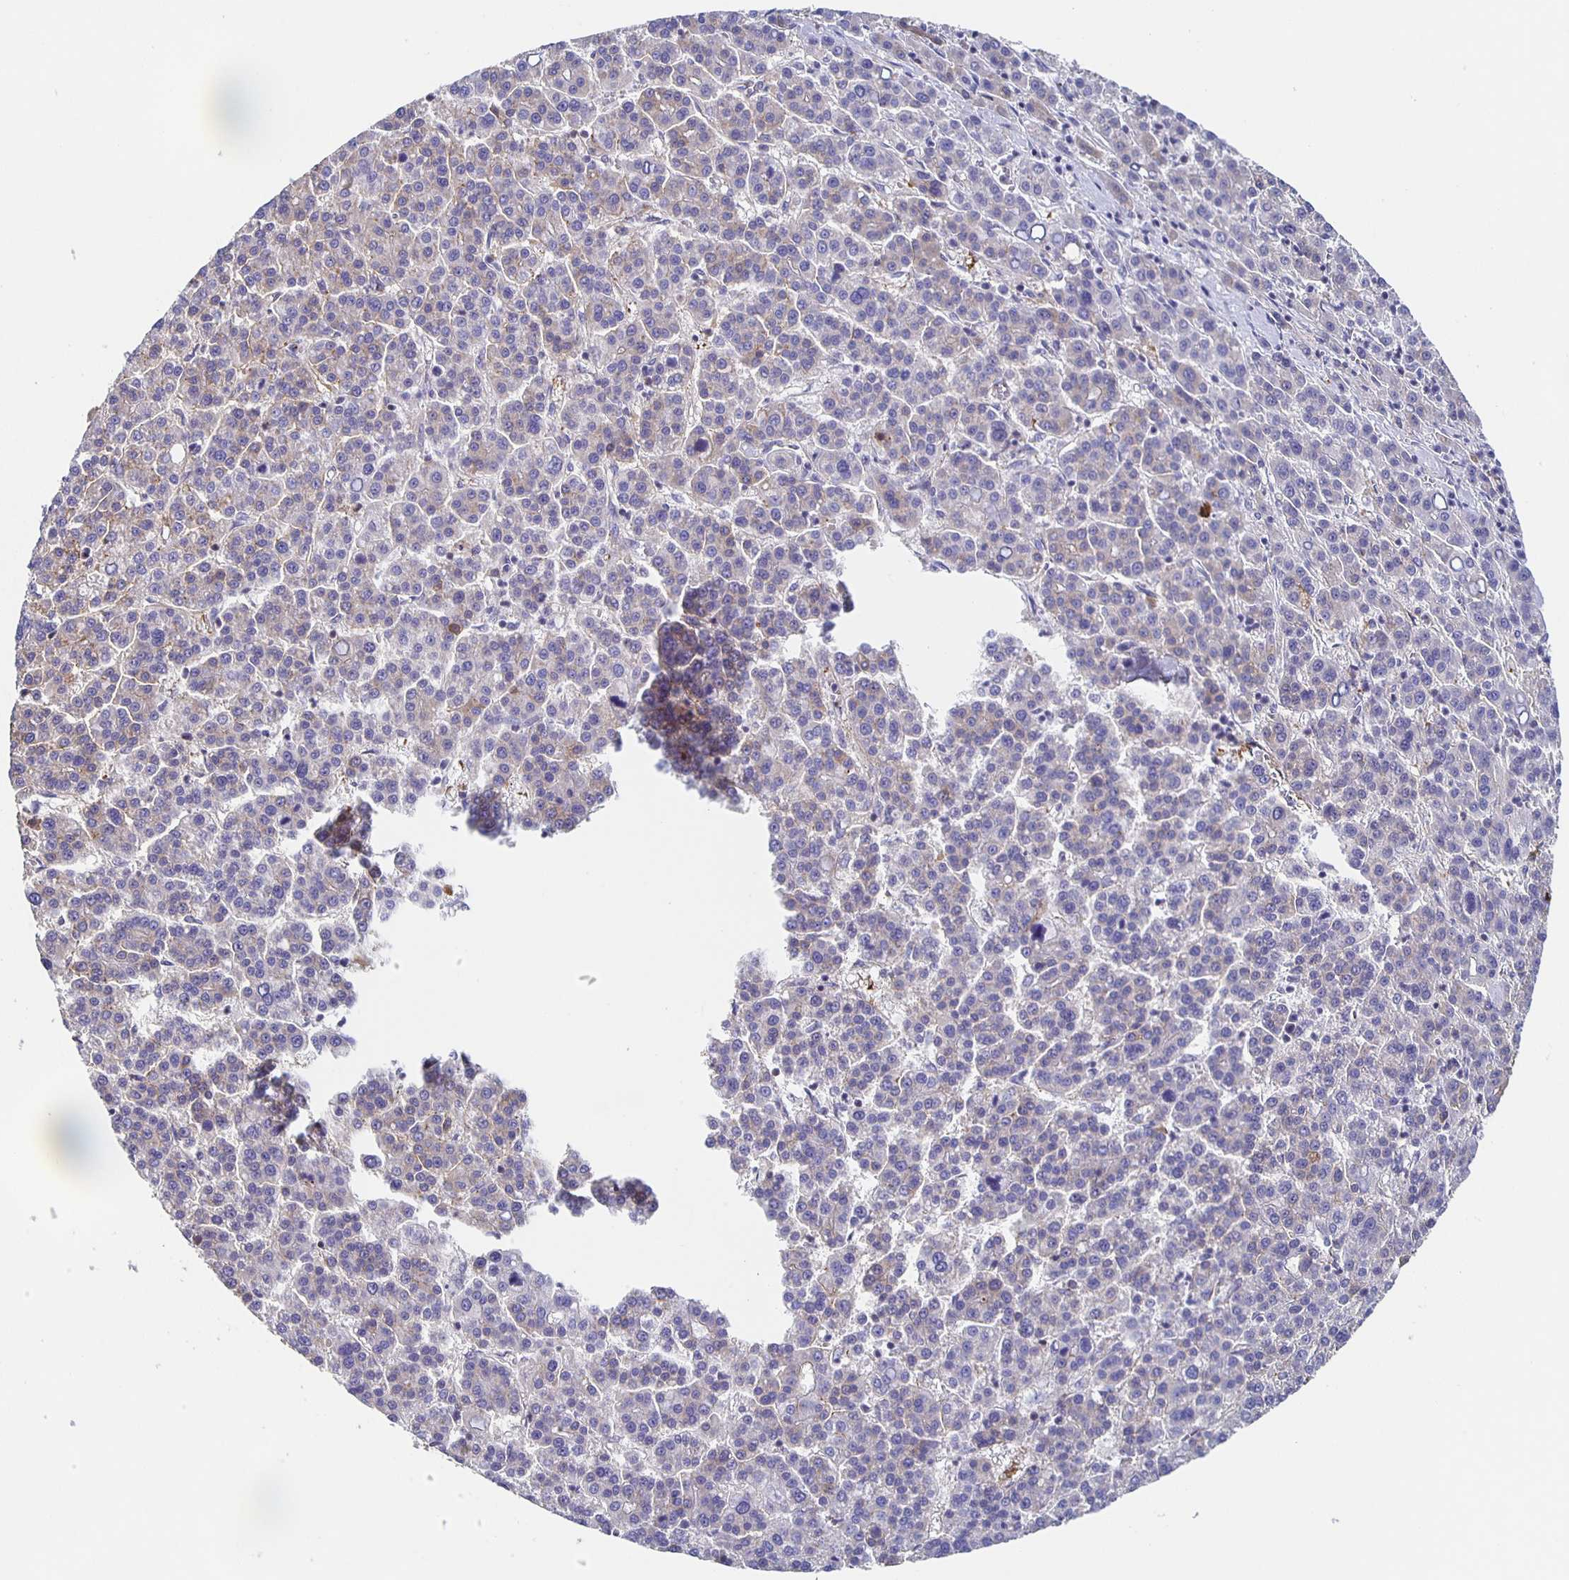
{"staining": {"intensity": "weak", "quantity": "<25%", "location": "cytoplasmic/membranous"}, "tissue": "liver cancer", "cell_type": "Tumor cells", "image_type": "cancer", "snomed": [{"axis": "morphology", "description": "Carcinoma, Hepatocellular, NOS"}, {"axis": "topography", "description": "Liver"}], "caption": "An immunohistochemistry (IHC) image of liver cancer (hepatocellular carcinoma) is shown. There is no staining in tumor cells of liver cancer (hepatocellular carcinoma). The staining was performed using DAB (3,3'-diaminobenzidine) to visualize the protein expression in brown, while the nuclei were stained in blue with hematoxylin (Magnification: 20x).", "gene": "FGA", "patient": {"sex": "female", "age": 58}}